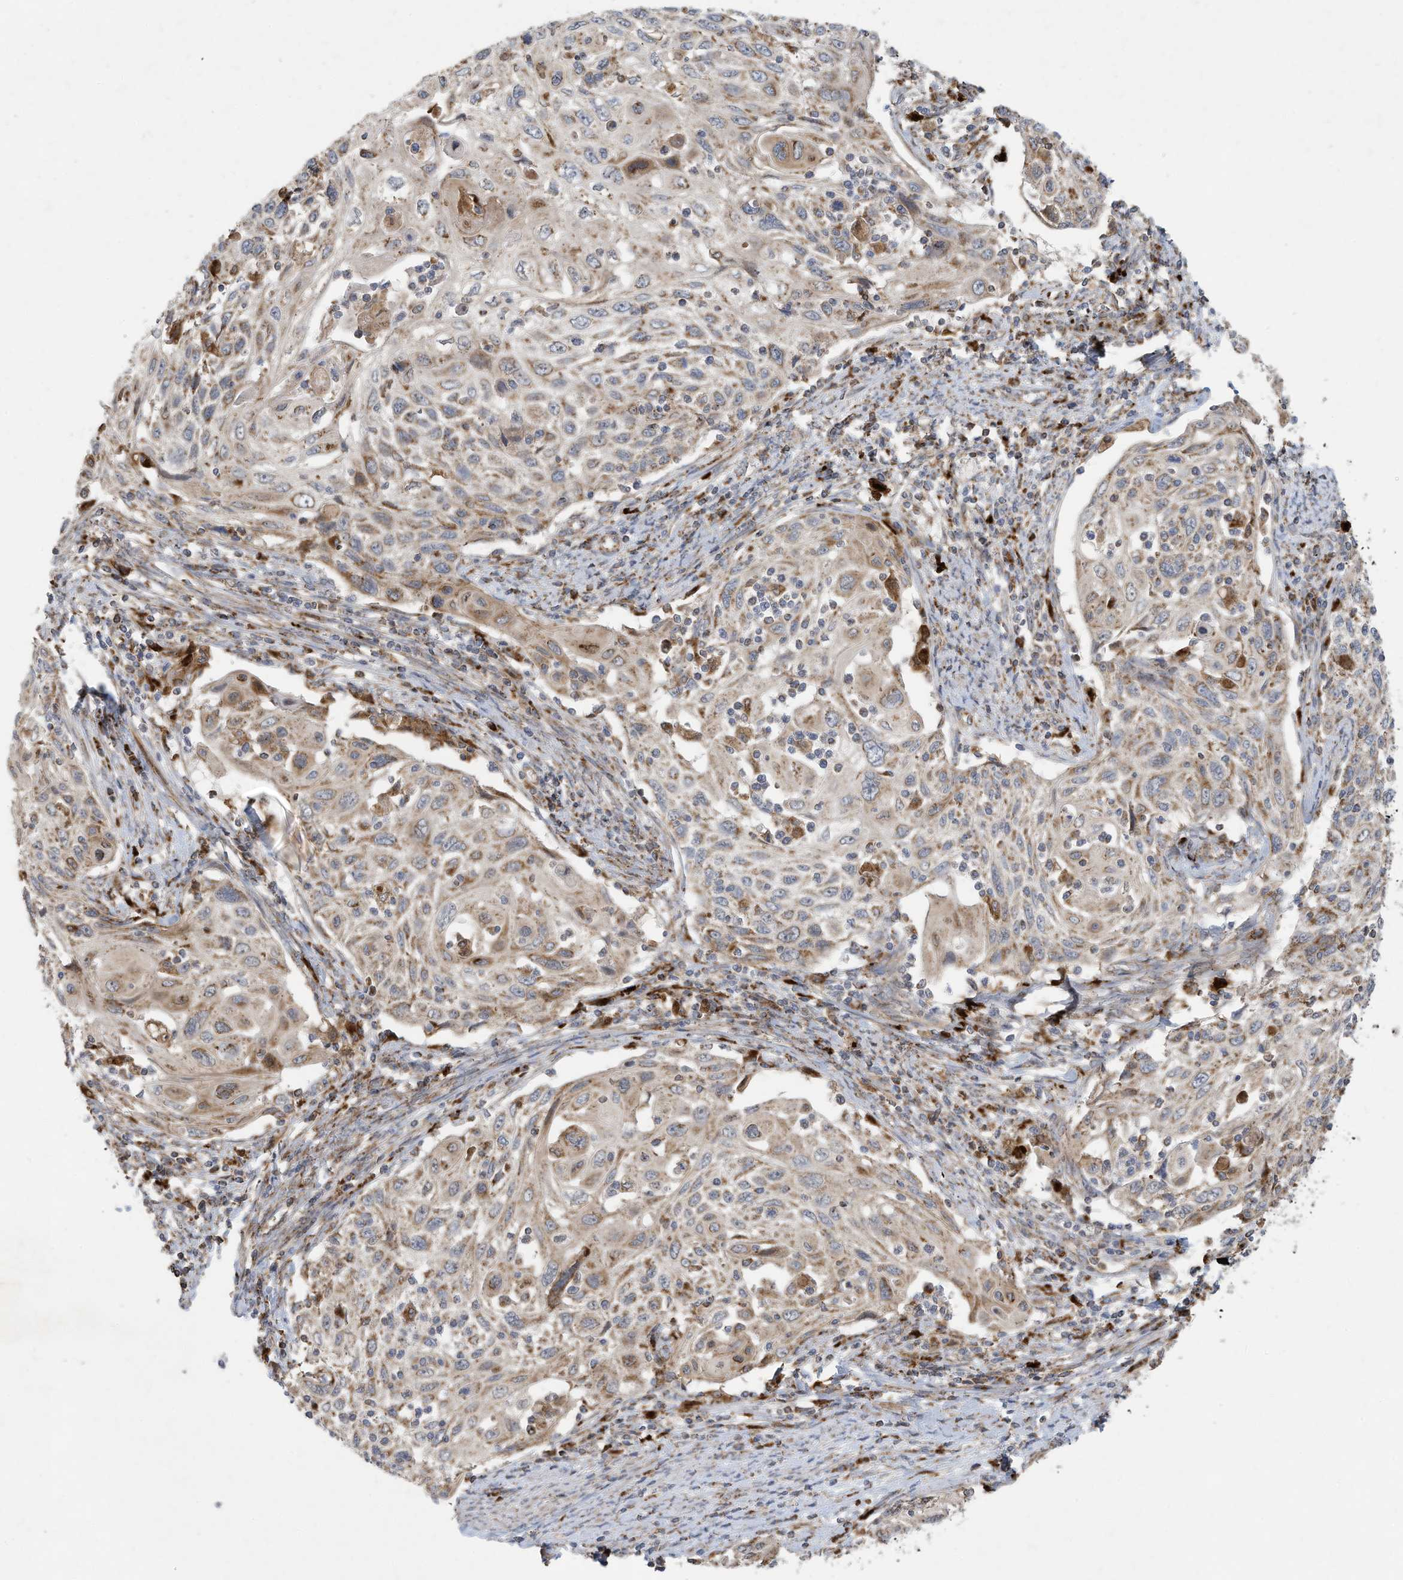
{"staining": {"intensity": "weak", "quantity": ">75%", "location": "cytoplasmic/membranous"}, "tissue": "cervical cancer", "cell_type": "Tumor cells", "image_type": "cancer", "snomed": [{"axis": "morphology", "description": "Squamous cell carcinoma, NOS"}, {"axis": "topography", "description": "Cervix"}], "caption": "Cervical squamous cell carcinoma was stained to show a protein in brown. There is low levels of weak cytoplasmic/membranous expression in about >75% of tumor cells.", "gene": "C2orf74", "patient": {"sex": "female", "age": 70}}